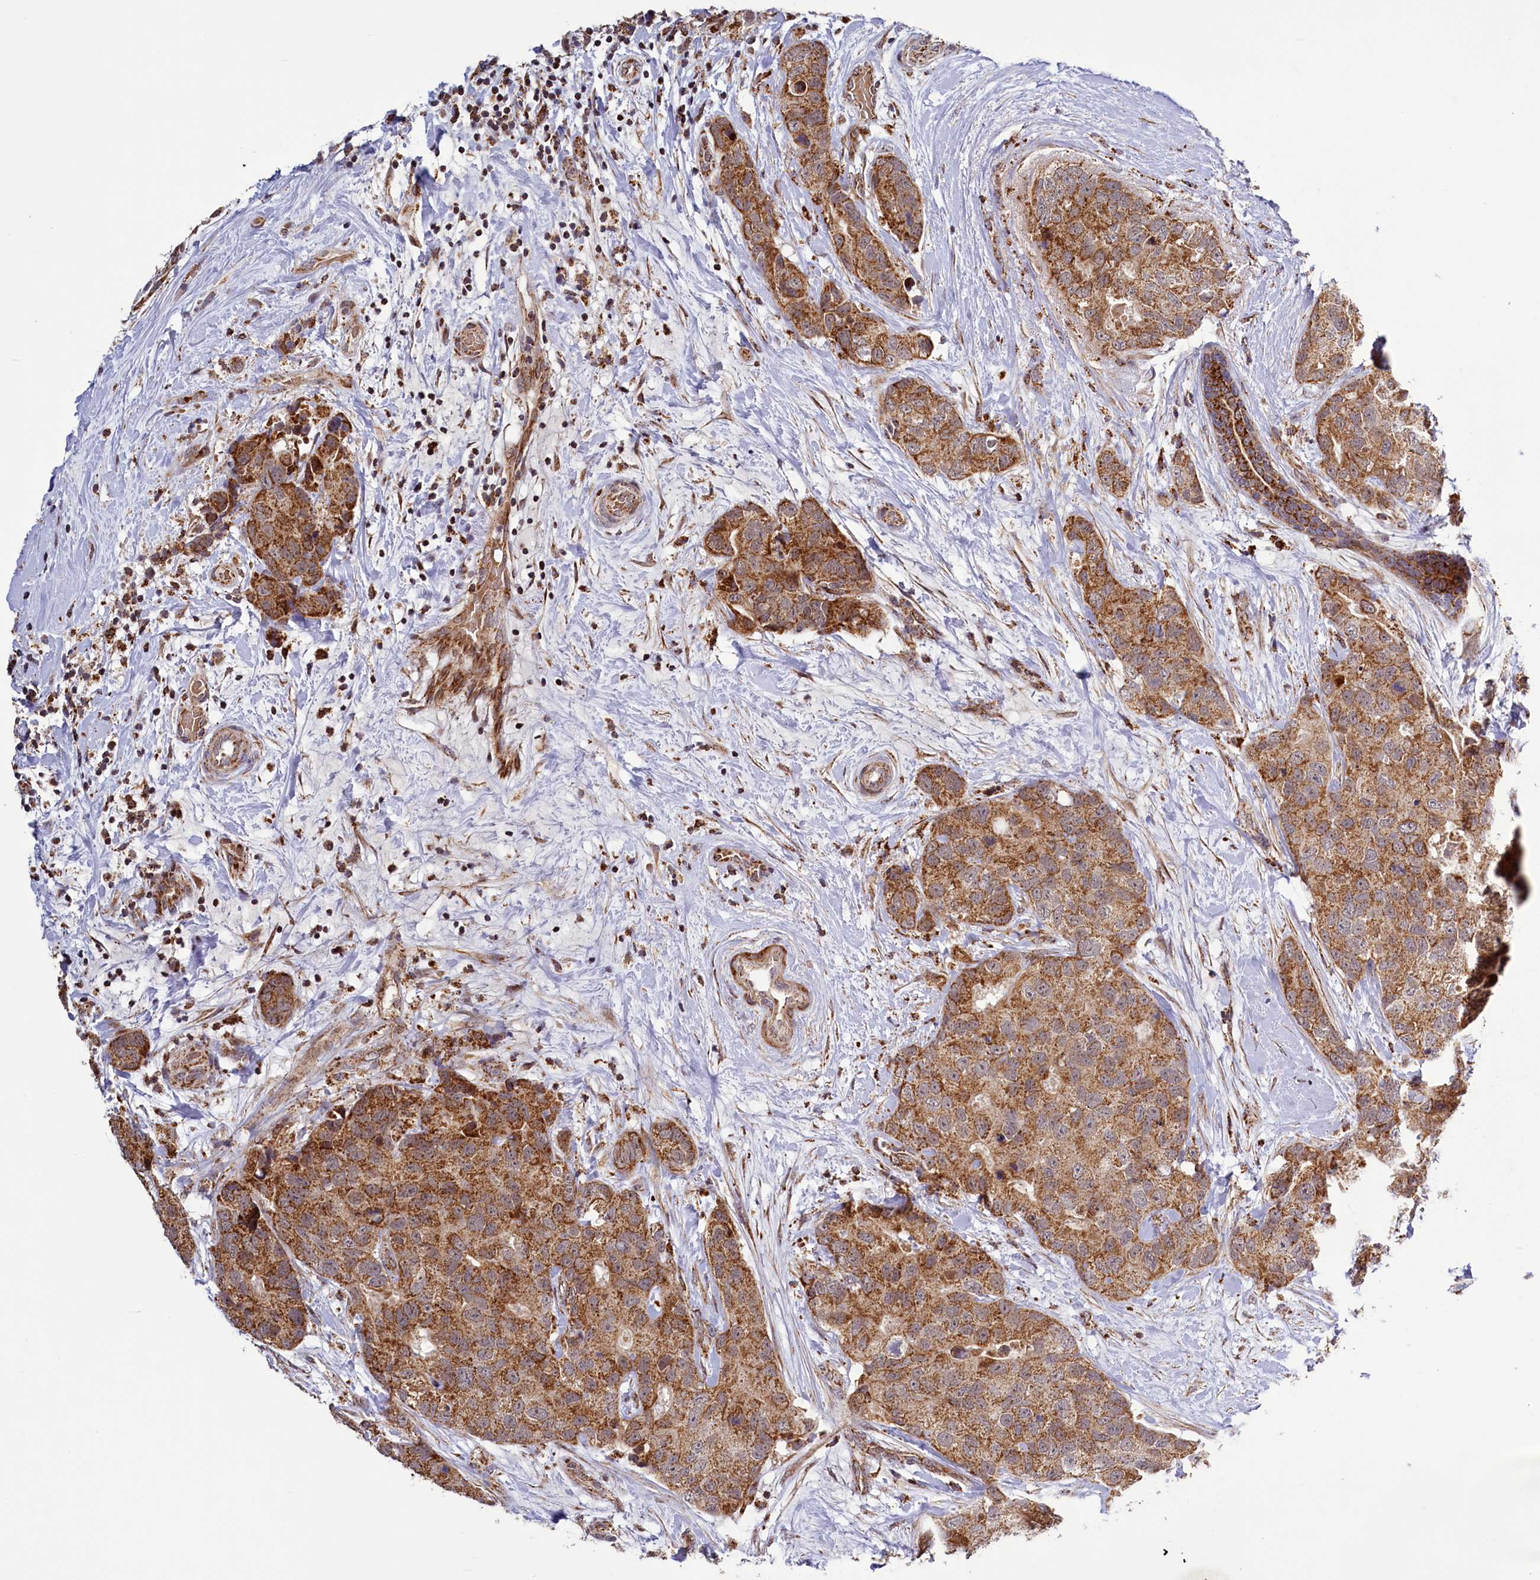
{"staining": {"intensity": "strong", "quantity": ">75%", "location": "cytoplasmic/membranous"}, "tissue": "breast cancer", "cell_type": "Tumor cells", "image_type": "cancer", "snomed": [{"axis": "morphology", "description": "Duct carcinoma"}, {"axis": "topography", "description": "Breast"}], "caption": "IHC staining of breast invasive ductal carcinoma, which displays high levels of strong cytoplasmic/membranous expression in about >75% of tumor cells indicating strong cytoplasmic/membranous protein positivity. The staining was performed using DAB (3,3'-diaminobenzidine) (brown) for protein detection and nuclei were counterstained in hematoxylin (blue).", "gene": "DYNC2H1", "patient": {"sex": "female", "age": 62}}